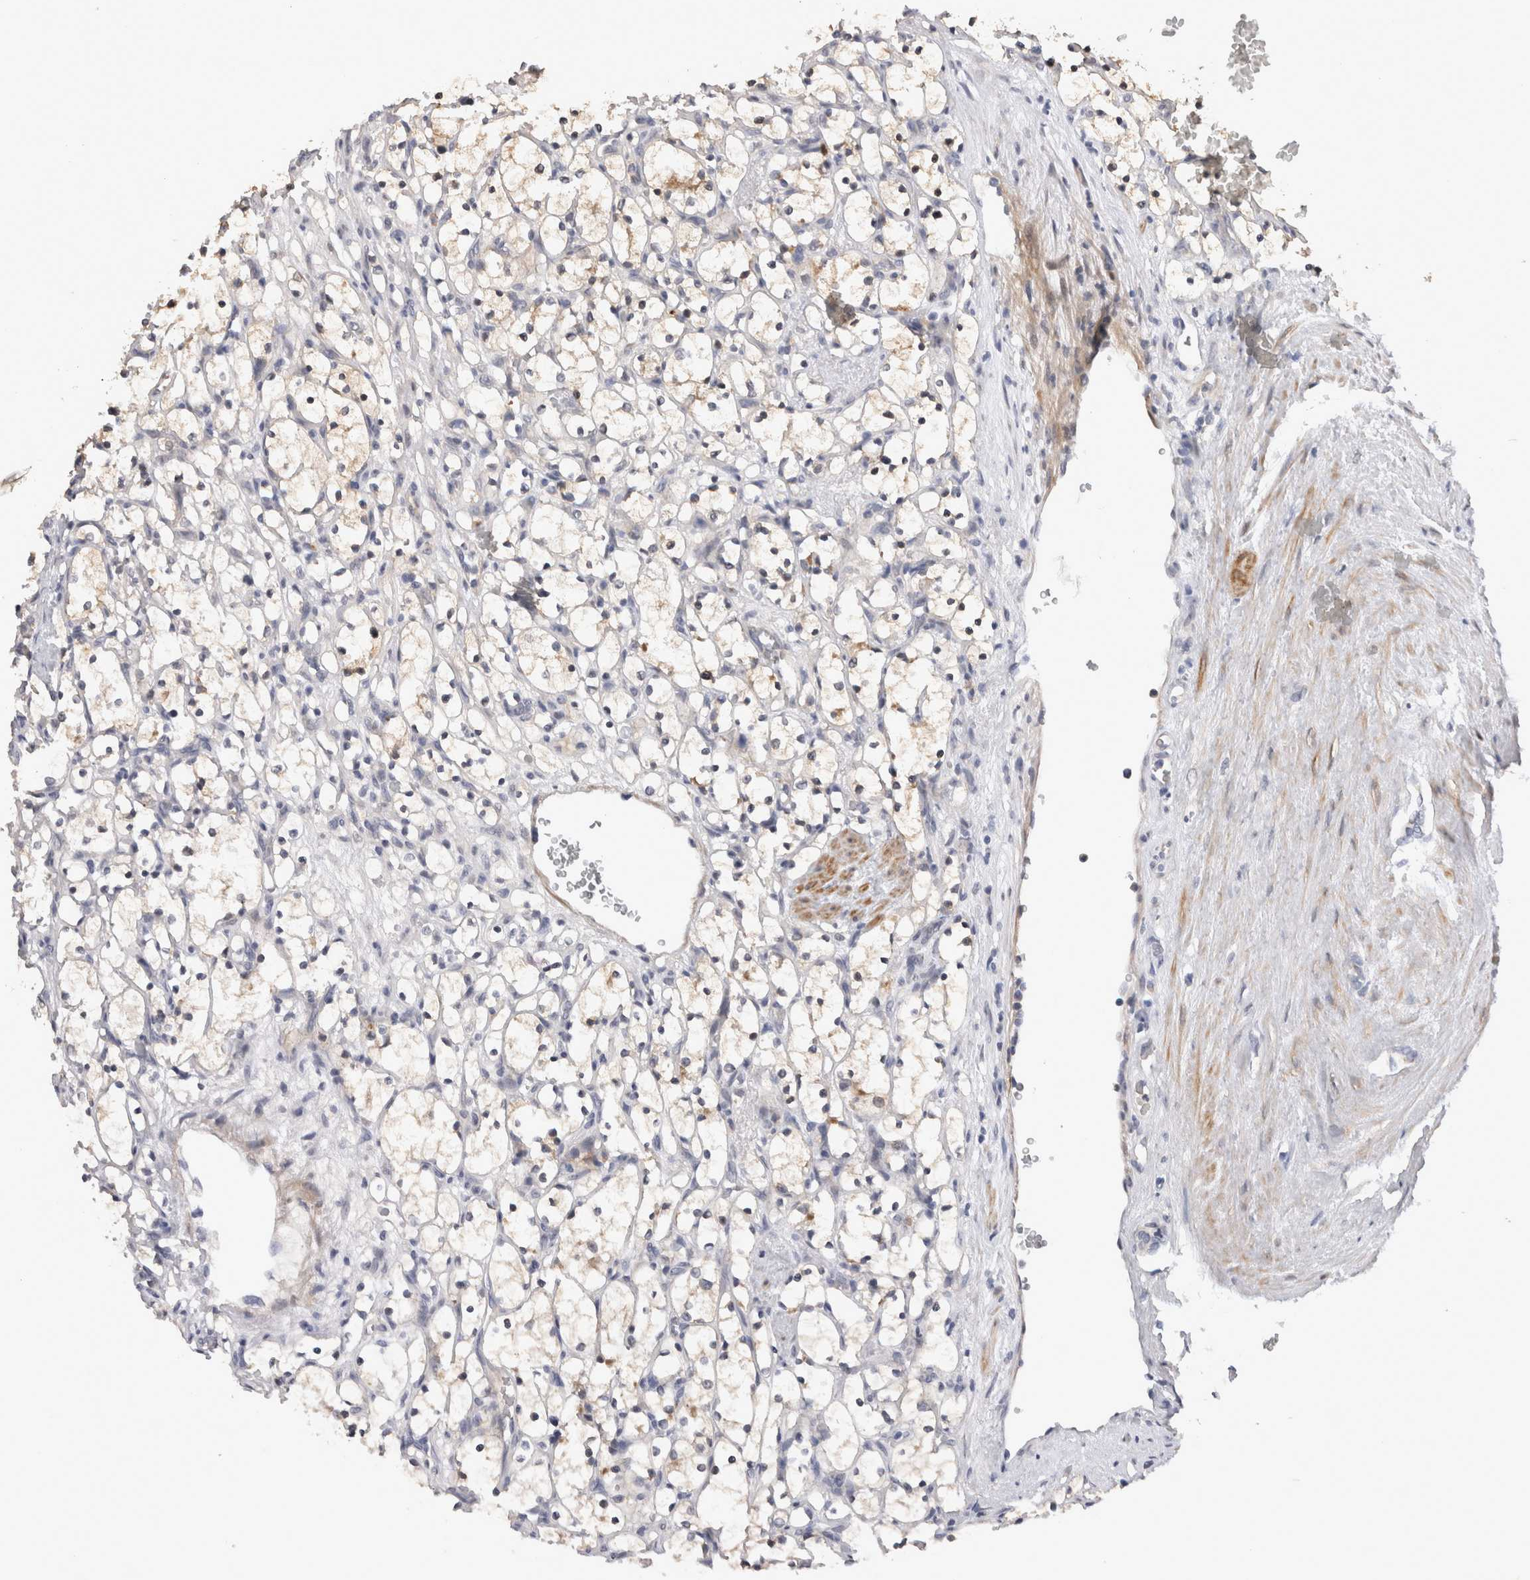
{"staining": {"intensity": "weak", "quantity": "<25%", "location": "cytoplasmic/membranous"}, "tissue": "renal cancer", "cell_type": "Tumor cells", "image_type": "cancer", "snomed": [{"axis": "morphology", "description": "Adenocarcinoma, NOS"}, {"axis": "topography", "description": "Kidney"}], "caption": "Immunohistochemistry (IHC) of renal cancer reveals no positivity in tumor cells.", "gene": "CRYBG1", "patient": {"sex": "female", "age": 69}}